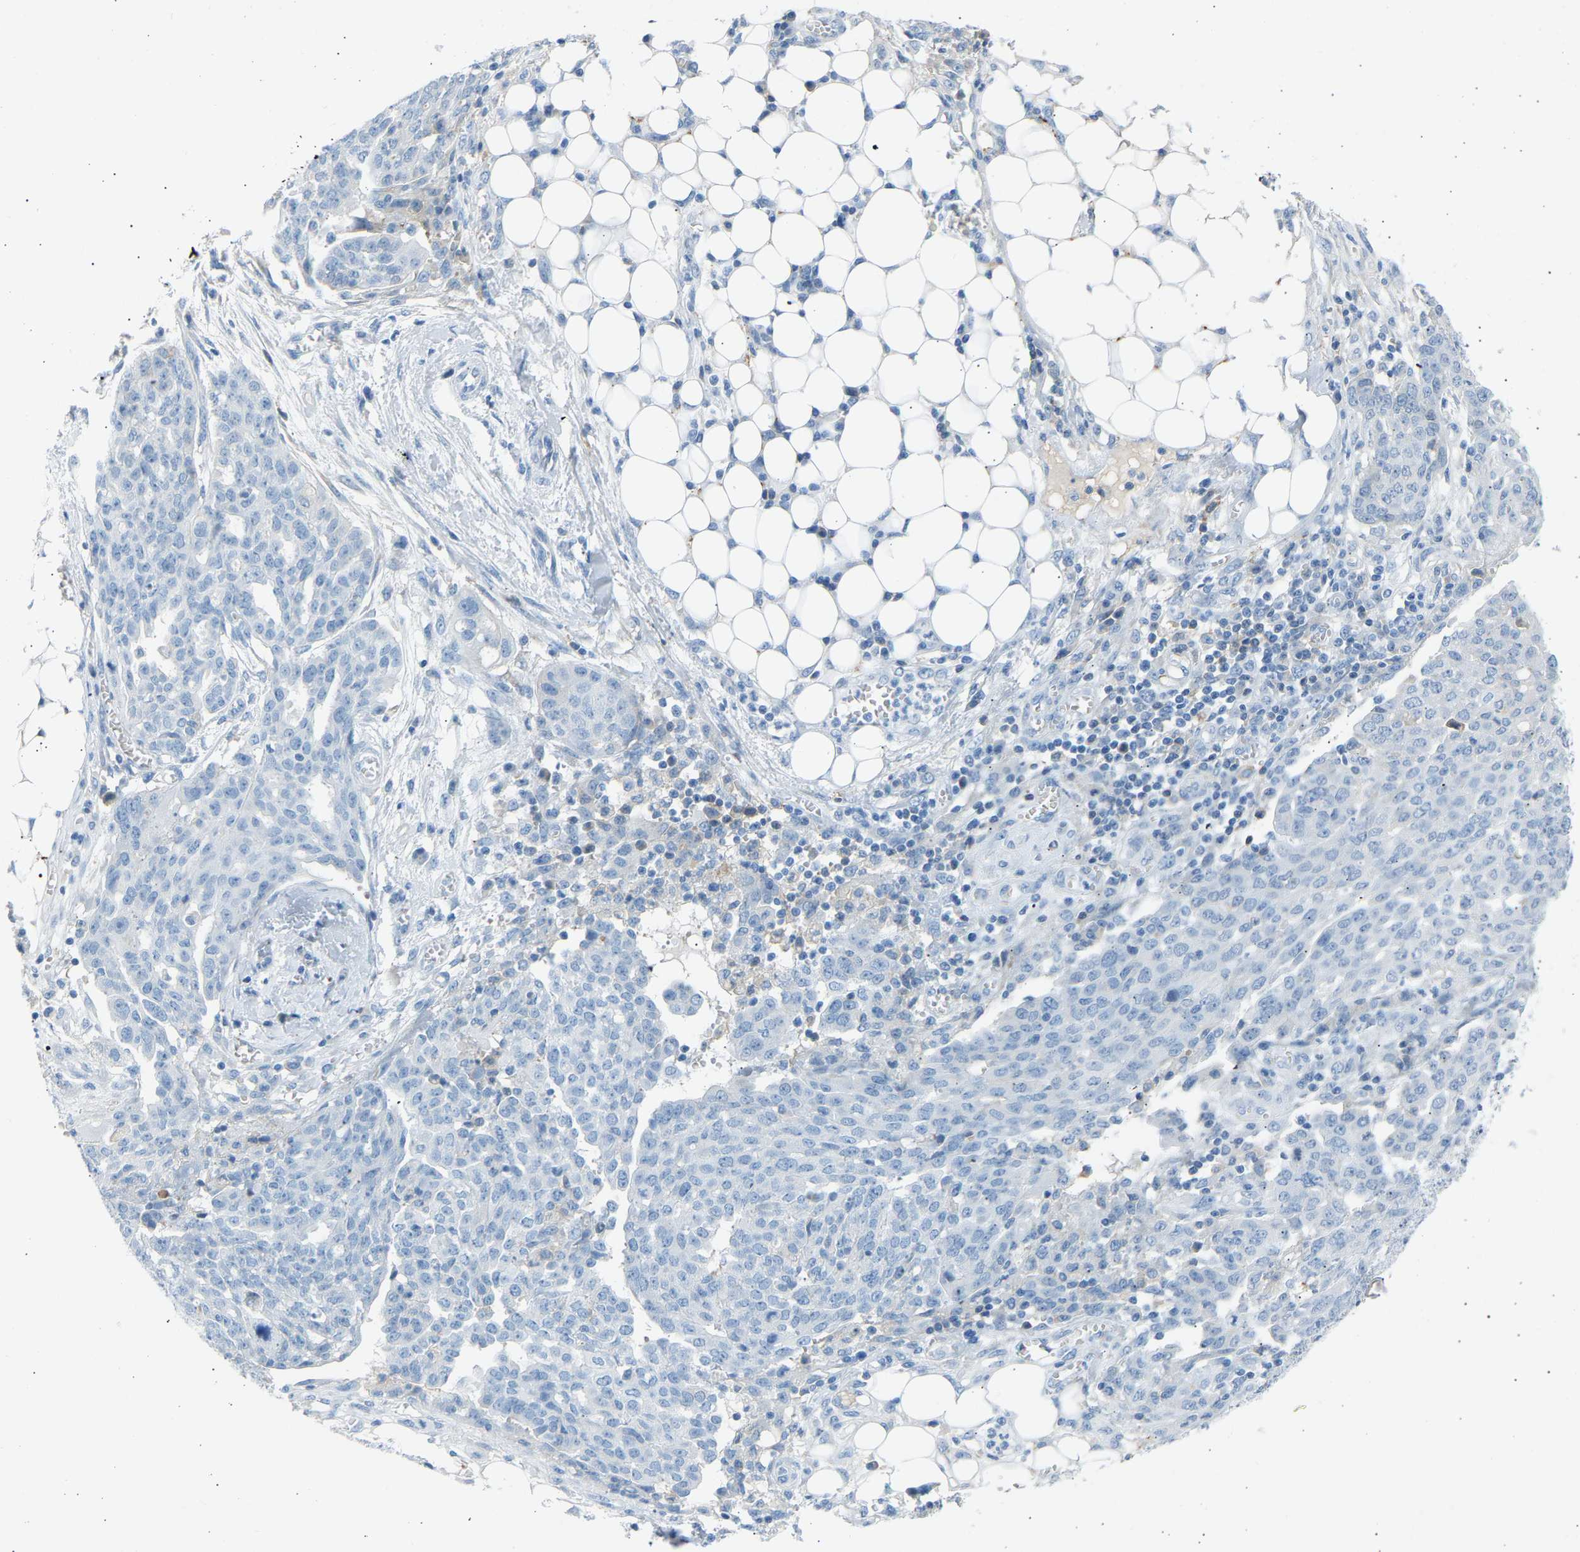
{"staining": {"intensity": "negative", "quantity": "none", "location": "none"}, "tissue": "ovarian cancer", "cell_type": "Tumor cells", "image_type": "cancer", "snomed": [{"axis": "morphology", "description": "Cystadenocarcinoma, serous, NOS"}, {"axis": "topography", "description": "Soft tissue"}, {"axis": "topography", "description": "Ovary"}], "caption": "A high-resolution image shows immunohistochemistry staining of serous cystadenocarcinoma (ovarian), which exhibits no significant positivity in tumor cells.", "gene": "GNAS", "patient": {"sex": "female", "age": 57}}